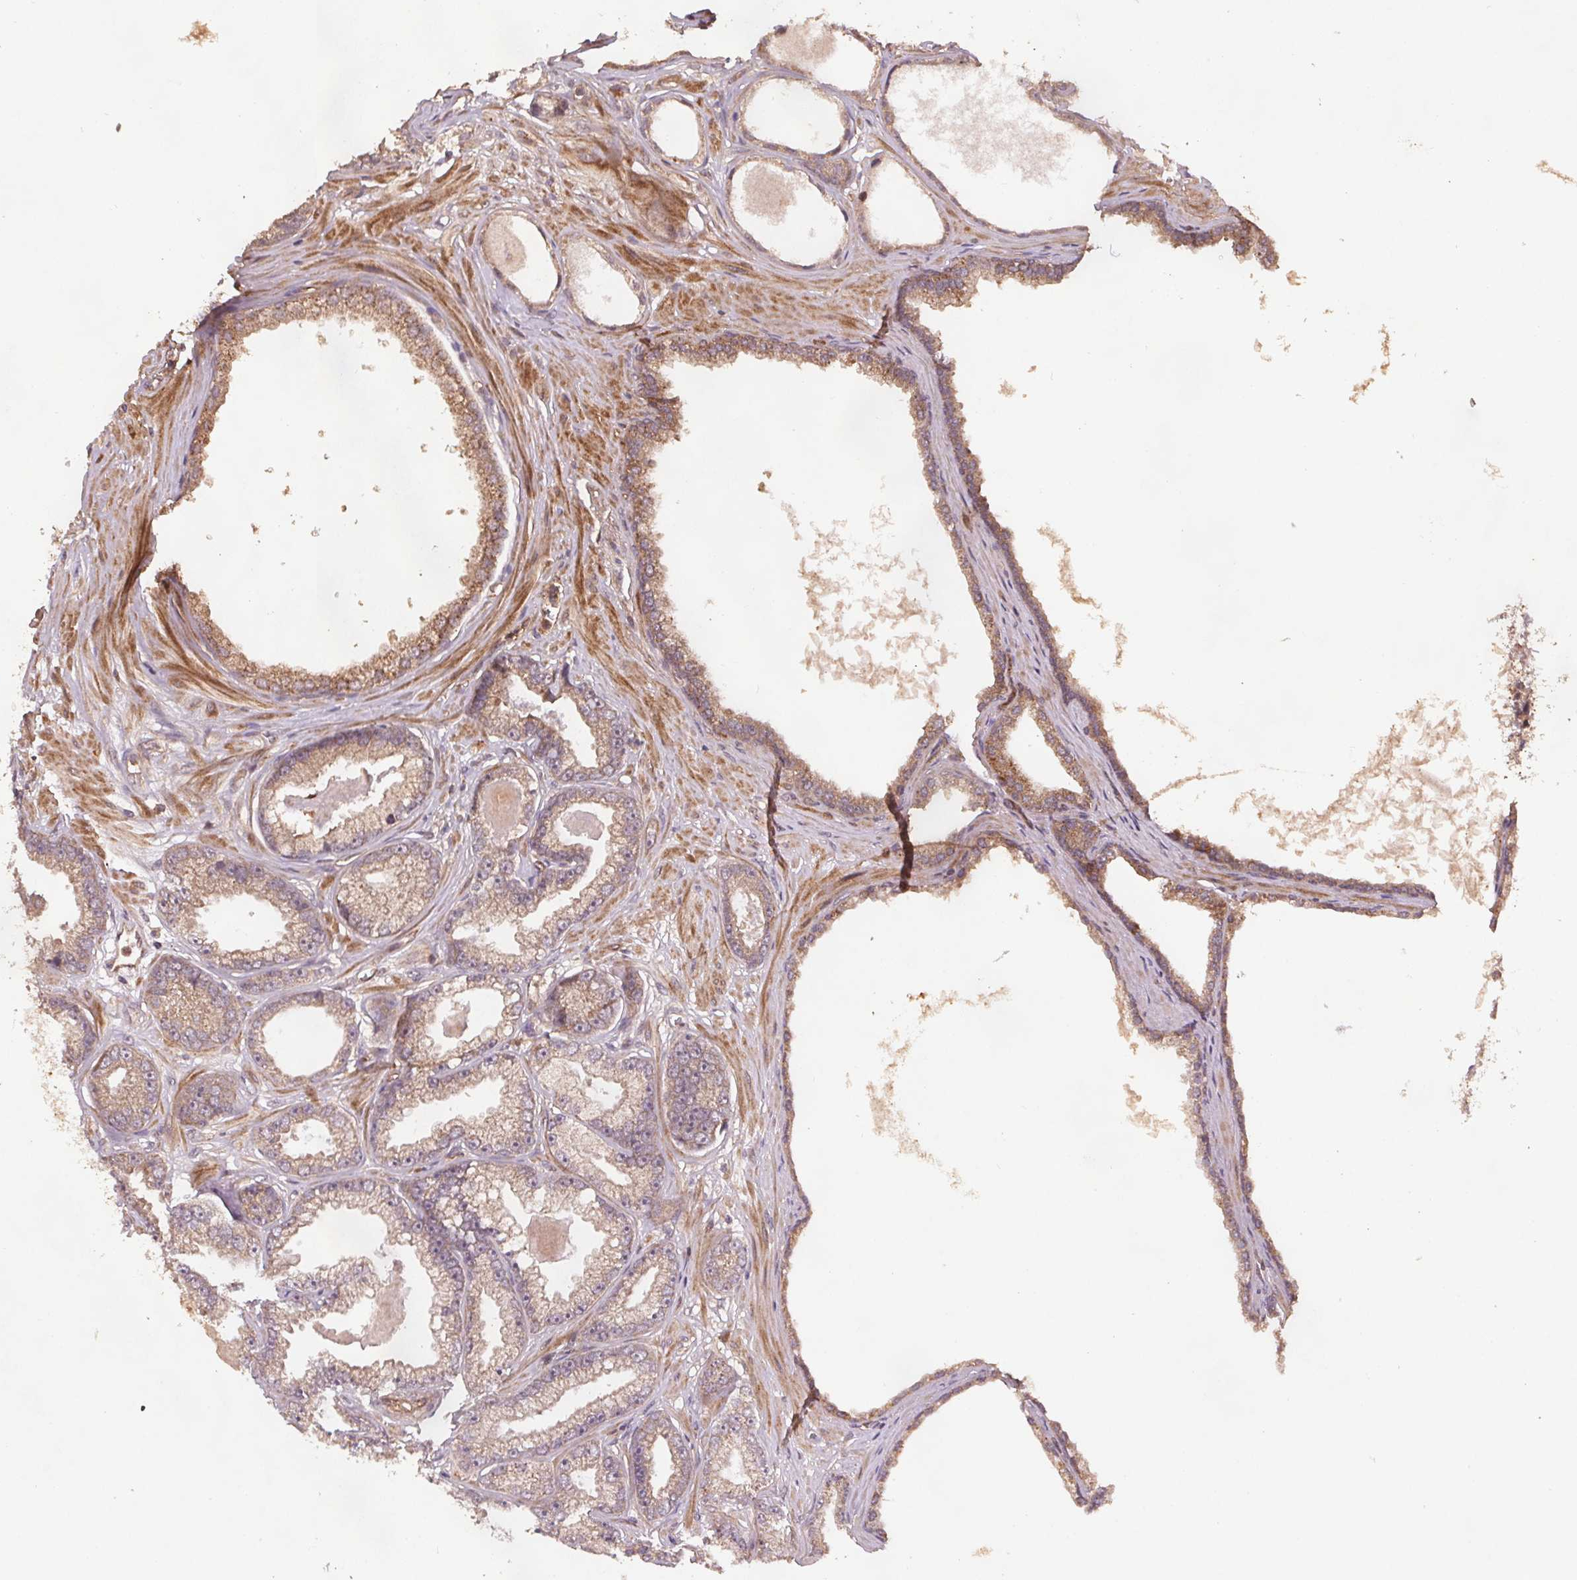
{"staining": {"intensity": "weak", "quantity": ">75%", "location": "cytoplasmic/membranous"}, "tissue": "prostate cancer", "cell_type": "Tumor cells", "image_type": "cancer", "snomed": [{"axis": "morphology", "description": "Adenocarcinoma, Low grade"}, {"axis": "topography", "description": "Prostate"}], "caption": "IHC micrograph of human prostate adenocarcinoma (low-grade) stained for a protein (brown), which demonstrates low levels of weak cytoplasmic/membranous positivity in approximately >75% of tumor cells.", "gene": "SEC14L2", "patient": {"sex": "male", "age": 64}}